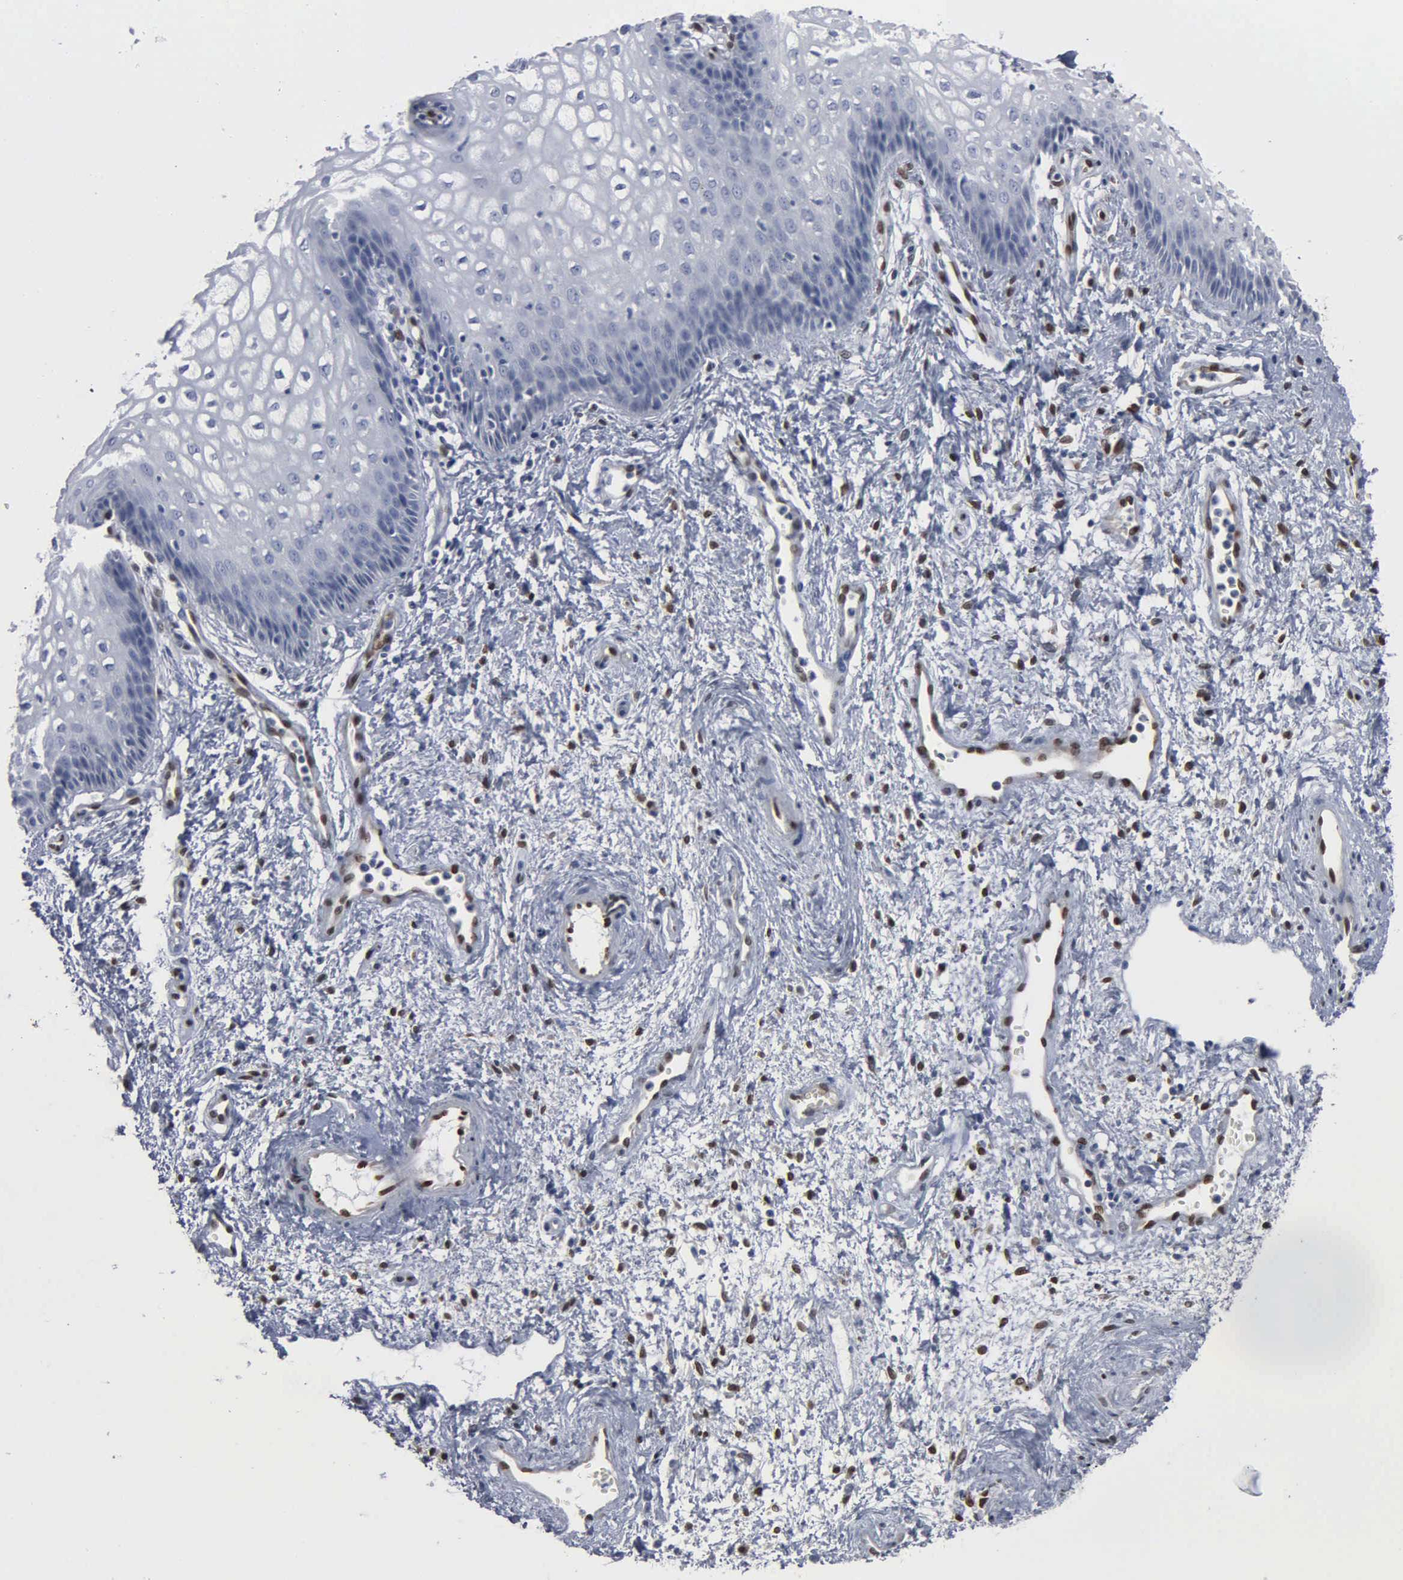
{"staining": {"intensity": "negative", "quantity": "none", "location": "none"}, "tissue": "vagina", "cell_type": "Squamous epithelial cells", "image_type": "normal", "snomed": [{"axis": "morphology", "description": "Normal tissue, NOS"}, {"axis": "topography", "description": "Vagina"}], "caption": "Image shows no significant protein staining in squamous epithelial cells of unremarkable vagina. Nuclei are stained in blue.", "gene": "FGF2", "patient": {"sex": "female", "age": 34}}